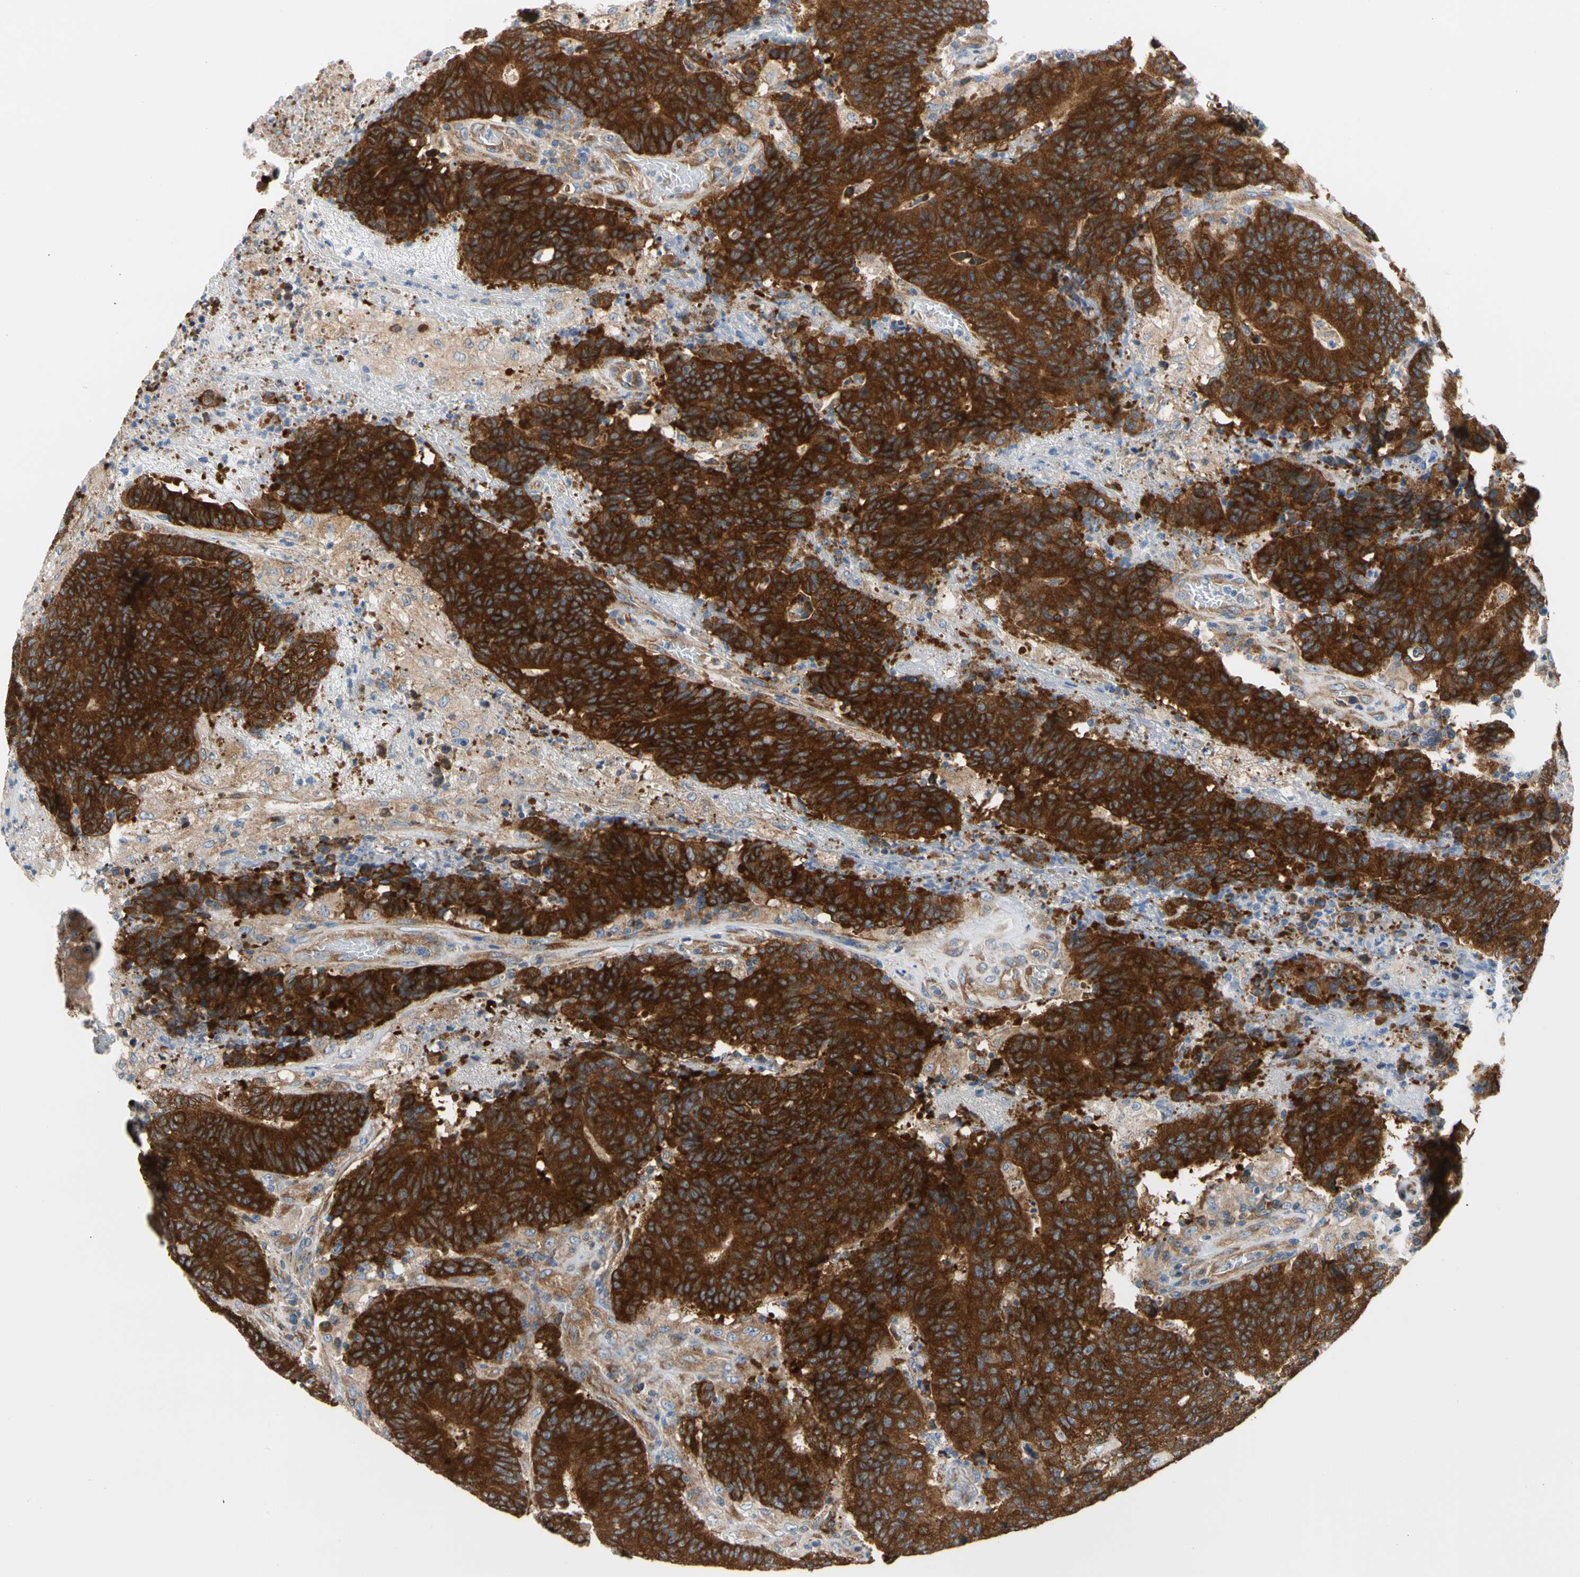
{"staining": {"intensity": "strong", "quantity": ">75%", "location": "cytoplasmic/membranous"}, "tissue": "colorectal cancer", "cell_type": "Tumor cells", "image_type": "cancer", "snomed": [{"axis": "morphology", "description": "Normal tissue, NOS"}, {"axis": "morphology", "description": "Adenocarcinoma, NOS"}, {"axis": "topography", "description": "Colon"}], "caption": "Protein expression analysis of human colorectal cancer (adenocarcinoma) reveals strong cytoplasmic/membranous positivity in approximately >75% of tumor cells.", "gene": "GPHN", "patient": {"sex": "female", "age": 75}}